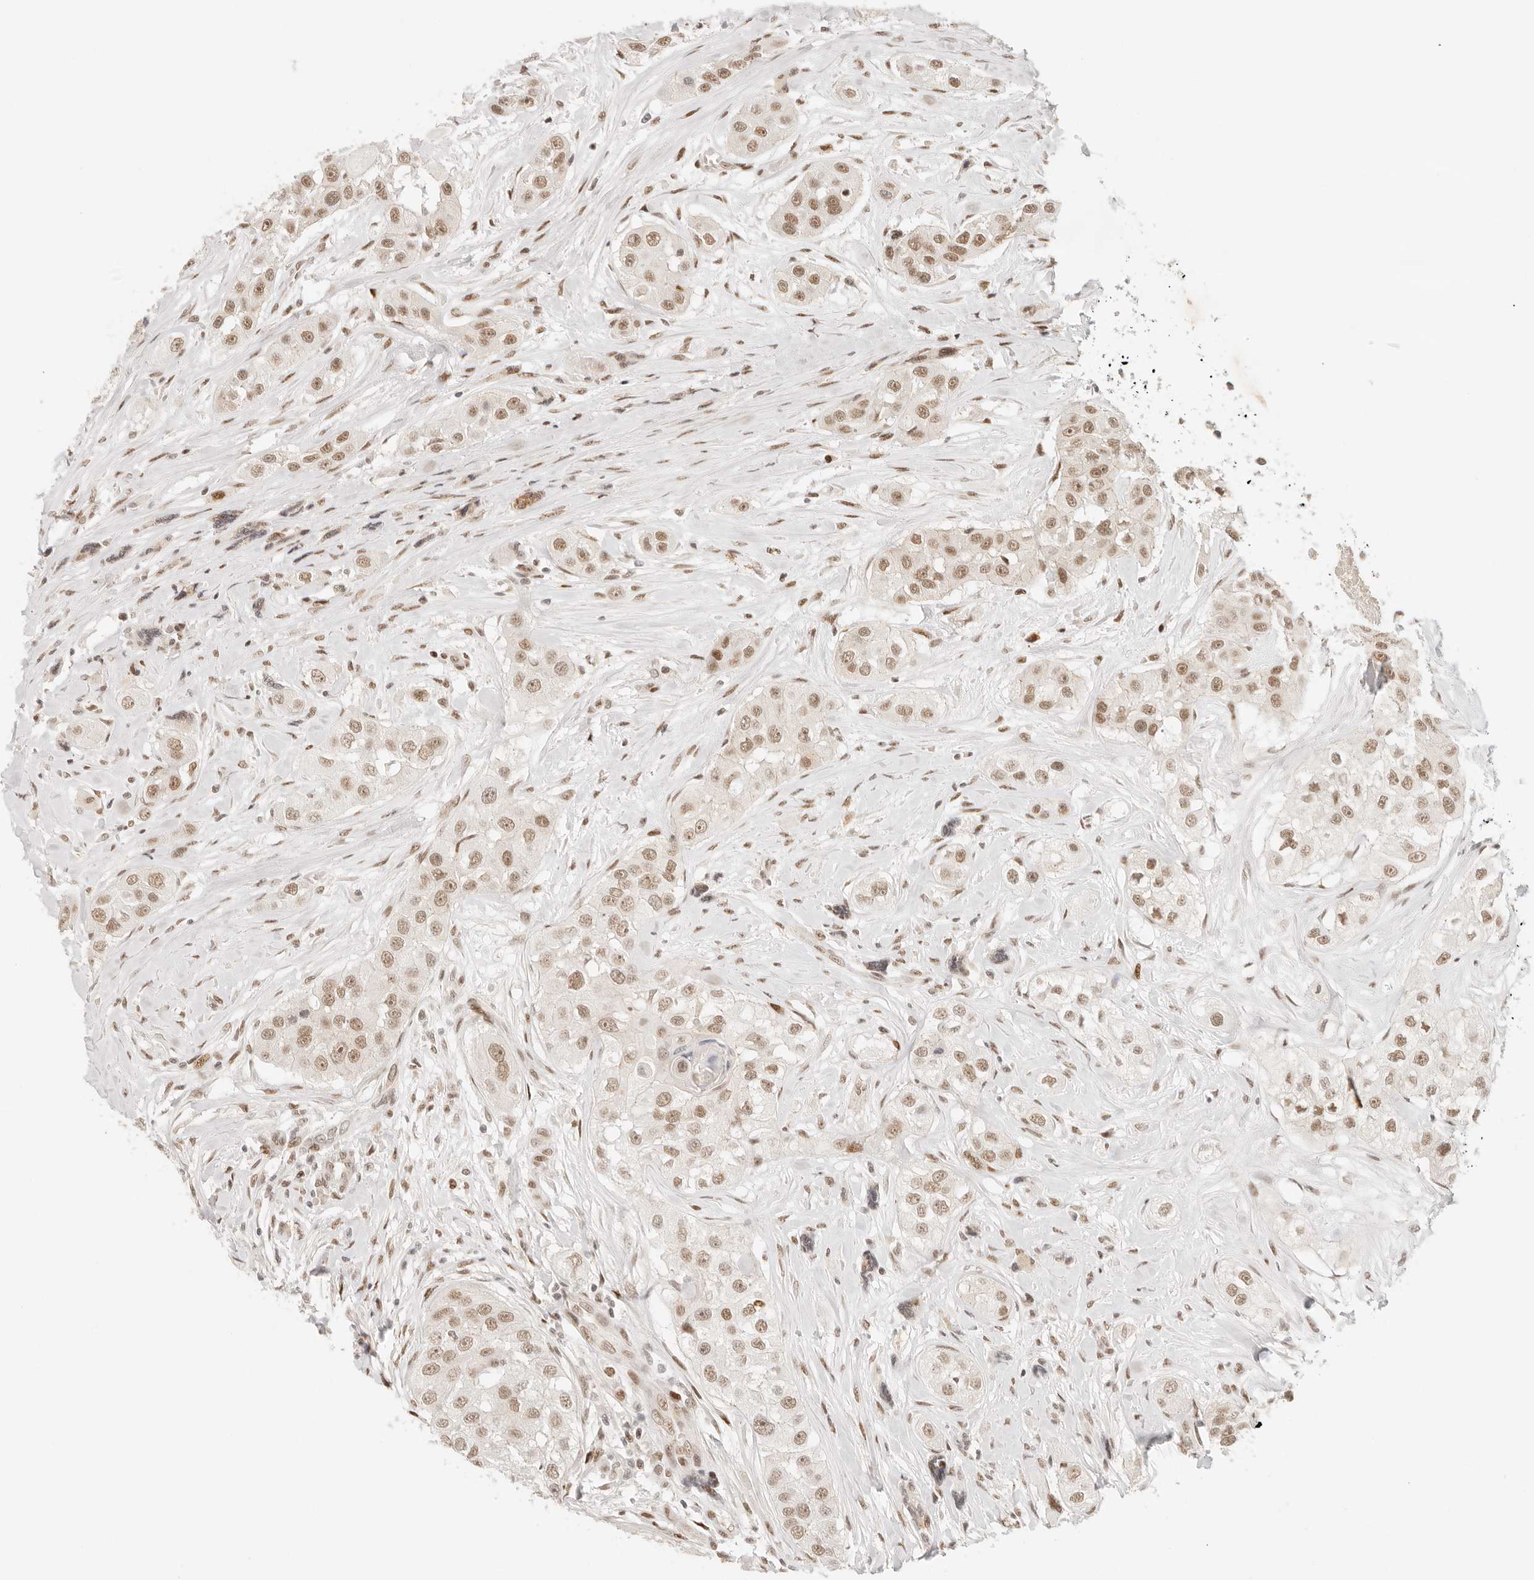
{"staining": {"intensity": "moderate", "quantity": ">75%", "location": "nuclear"}, "tissue": "head and neck cancer", "cell_type": "Tumor cells", "image_type": "cancer", "snomed": [{"axis": "morphology", "description": "Normal tissue, NOS"}, {"axis": "morphology", "description": "Squamous cell carcinoma, NOS"}, {"axis": "topography", "description": "Skeletal muscle"}, {"axis": "topography", "description": "Head-Neck"}], "caption": "IHC staining of head and neck cancer, which exhibits medium levels of moderate nuclear expression in about >75% of tumor cells indicating moderate nuclear protein staining. The staining was performed using DAB (brown) for protein detection and nuclei were counterstained in hematoxylin (blue).", "gene": "HOXC5", "patient": {"sex": "male", "age": 51}}